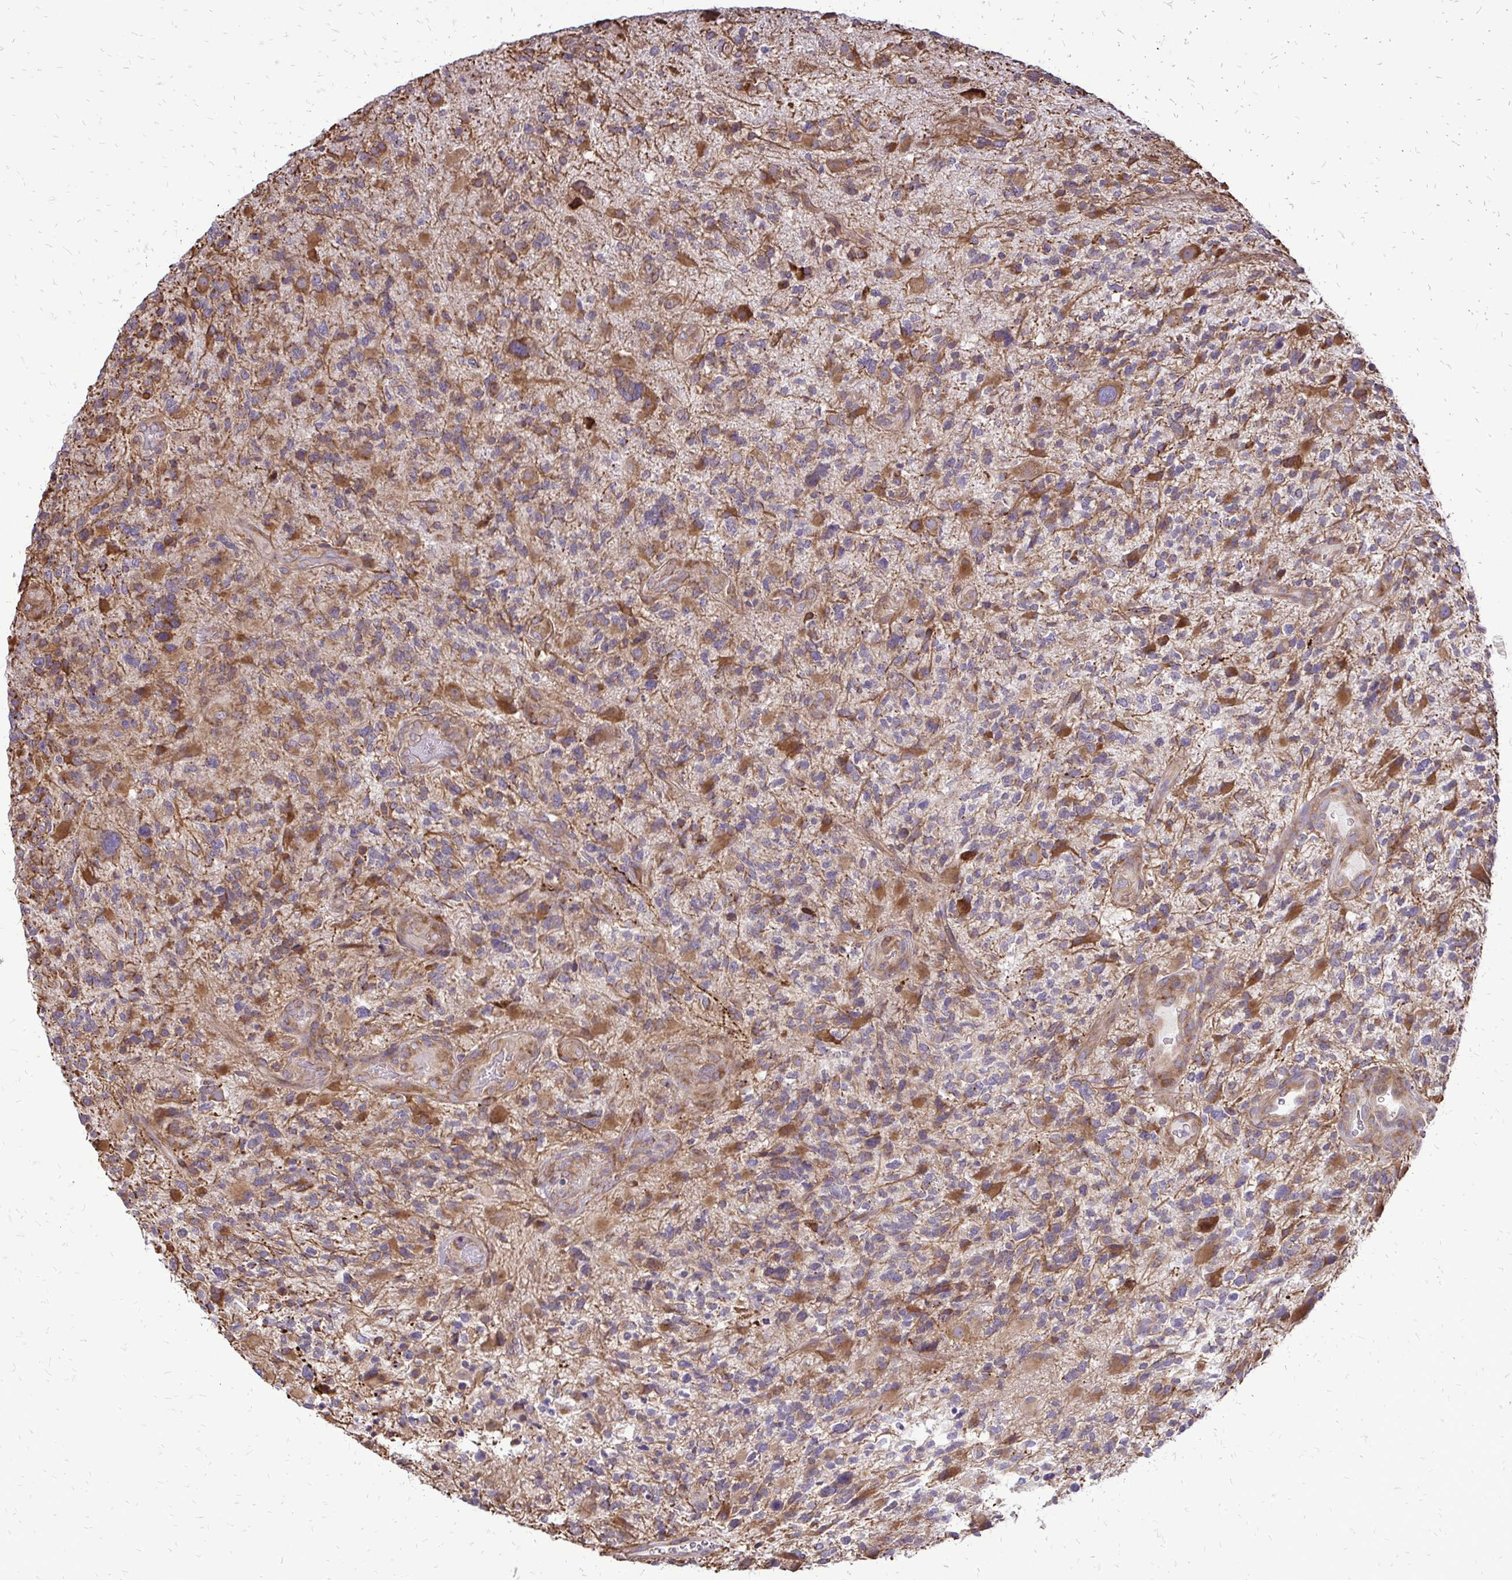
{"staining": {"intensity": "moderate", "quantity": ">75%", "location": "cytoplasmic/membranous"}, "tissue": "glioma", "cell_type": "Tumor cells", "image_type": "cancer", "snomed": [{"axis": "morphology", "description": "Glioma, malignant, High grade"}, {"axis": "topography", "description": "Brain"}], "caption": "Malignant high-grade glioma tissue exhibits moderate cytoplasmic/membranous staining in about >75% of tumor cells", "gene": "RPS3", "patient": {"sex": "female", "age": 71}}